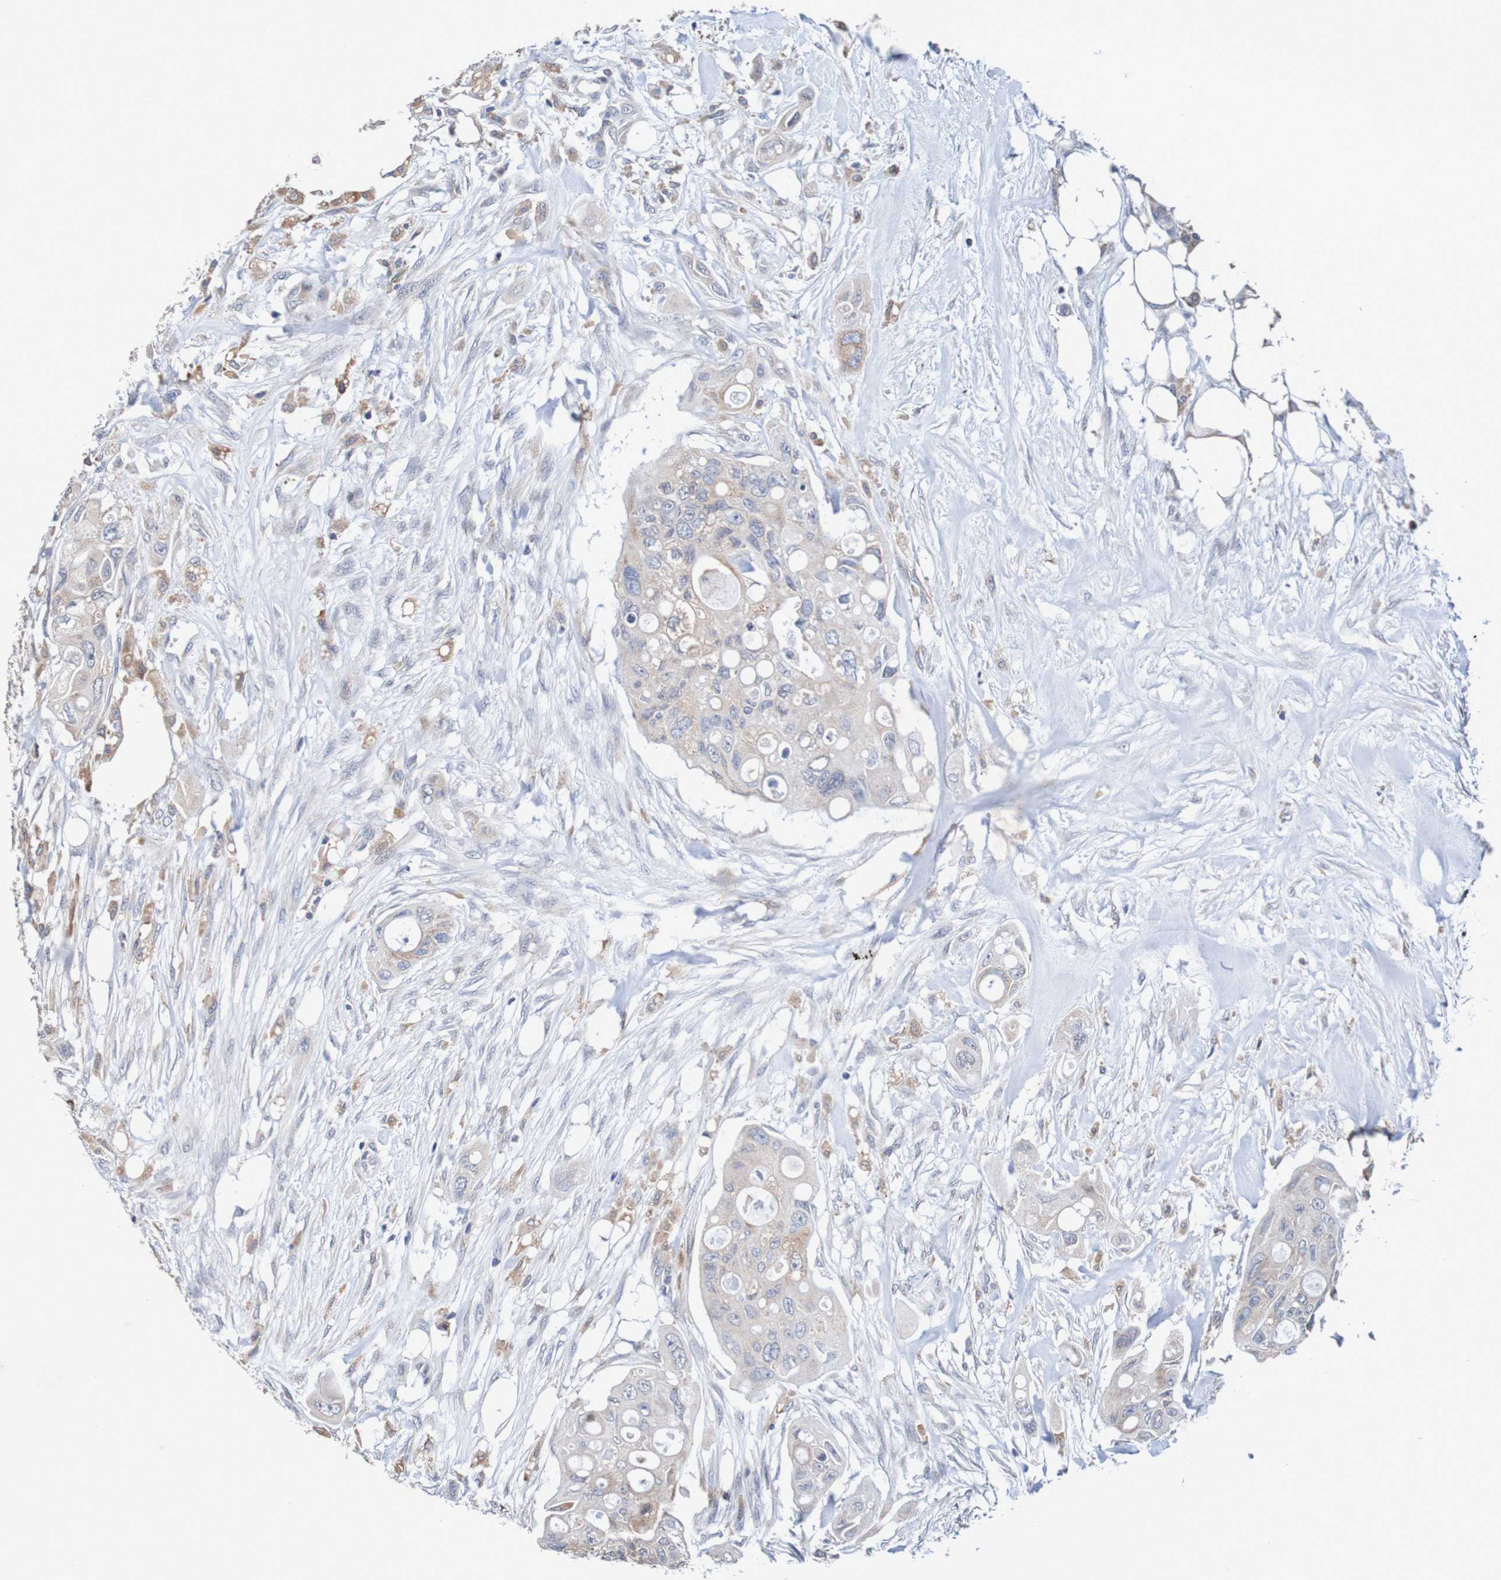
{"staining": {"intensity": "weak", "quantity": ">75%", "location": "cytoplasmic/membranous"}, "tissue": "colorectal cancer", "cell_type": "Tumor cells", "image_type": "cancer", "snomed": [{"axis": "morphology", "description": "Adenocarcinoma, NOS"}, {"axis": "topography", "description": "Colon"}], "caption": "High-power microscopy captured an immunohistochemistry photomicrograph of adenocarcinoma (colorectal), revealing weak cytoplasmic/membranous expression in approximately >75% of tumor cells.", "gene": "FIBP", "patient": {"sex": "female", "age": 57}}